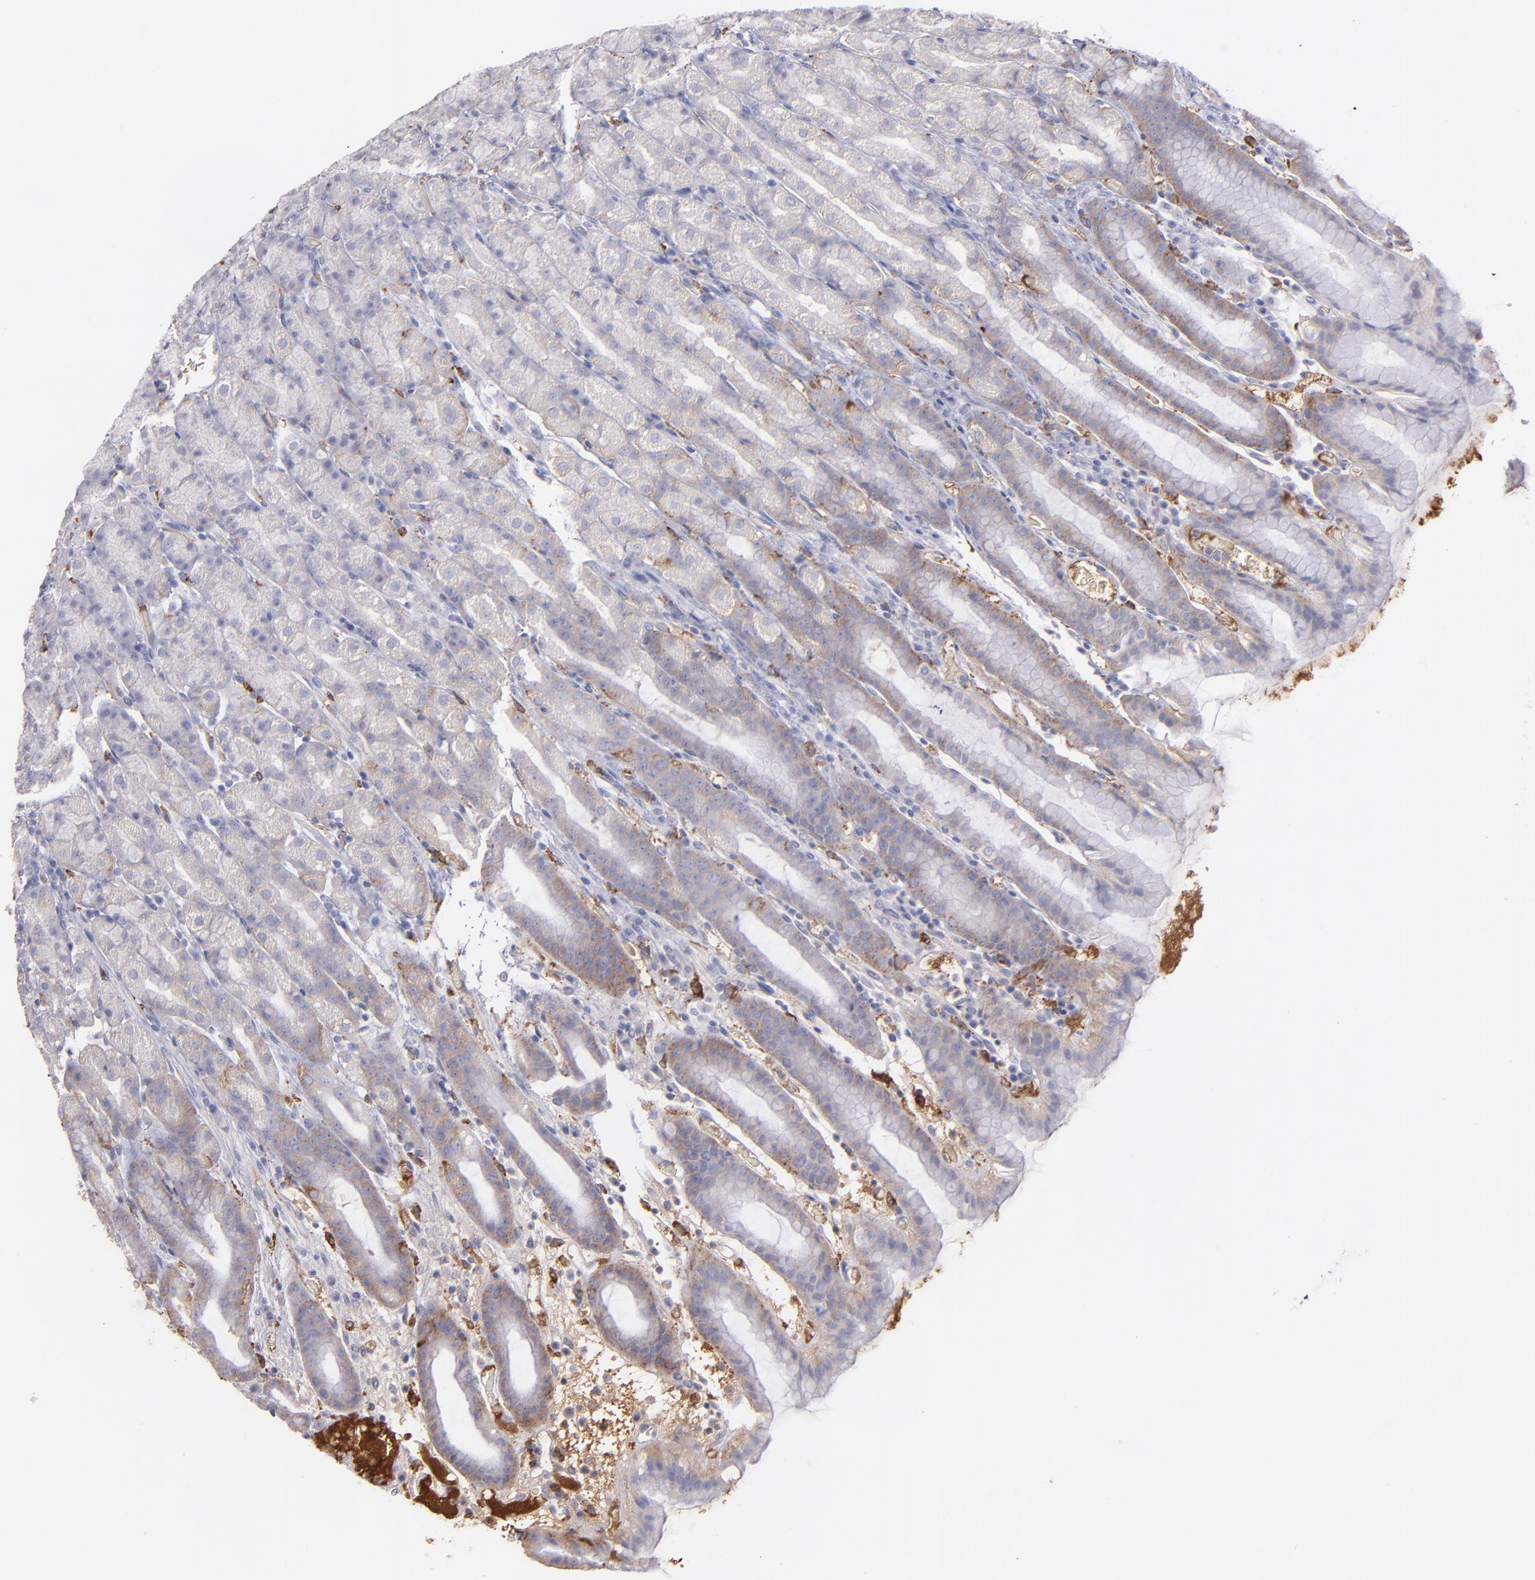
{"staining": {"intensity": "weak", "quantity": "<25%", "location": "cytoplasmic/membranous"}, "tissue": "stomach", "cell_type": "Glandular cells", "image_type": "normal", "snomed": [{"axis": "morphology", "description": "Normal tissue, NOS"}, {"axis": "topography", "description": "Stomach, upper"}], "caption": "Unremarkable stomach was stained to show a protein in brown. There is no significant expression in glandular cells.", "gene": "C1QA", "patient": {"sex": "male", "age": 68}}